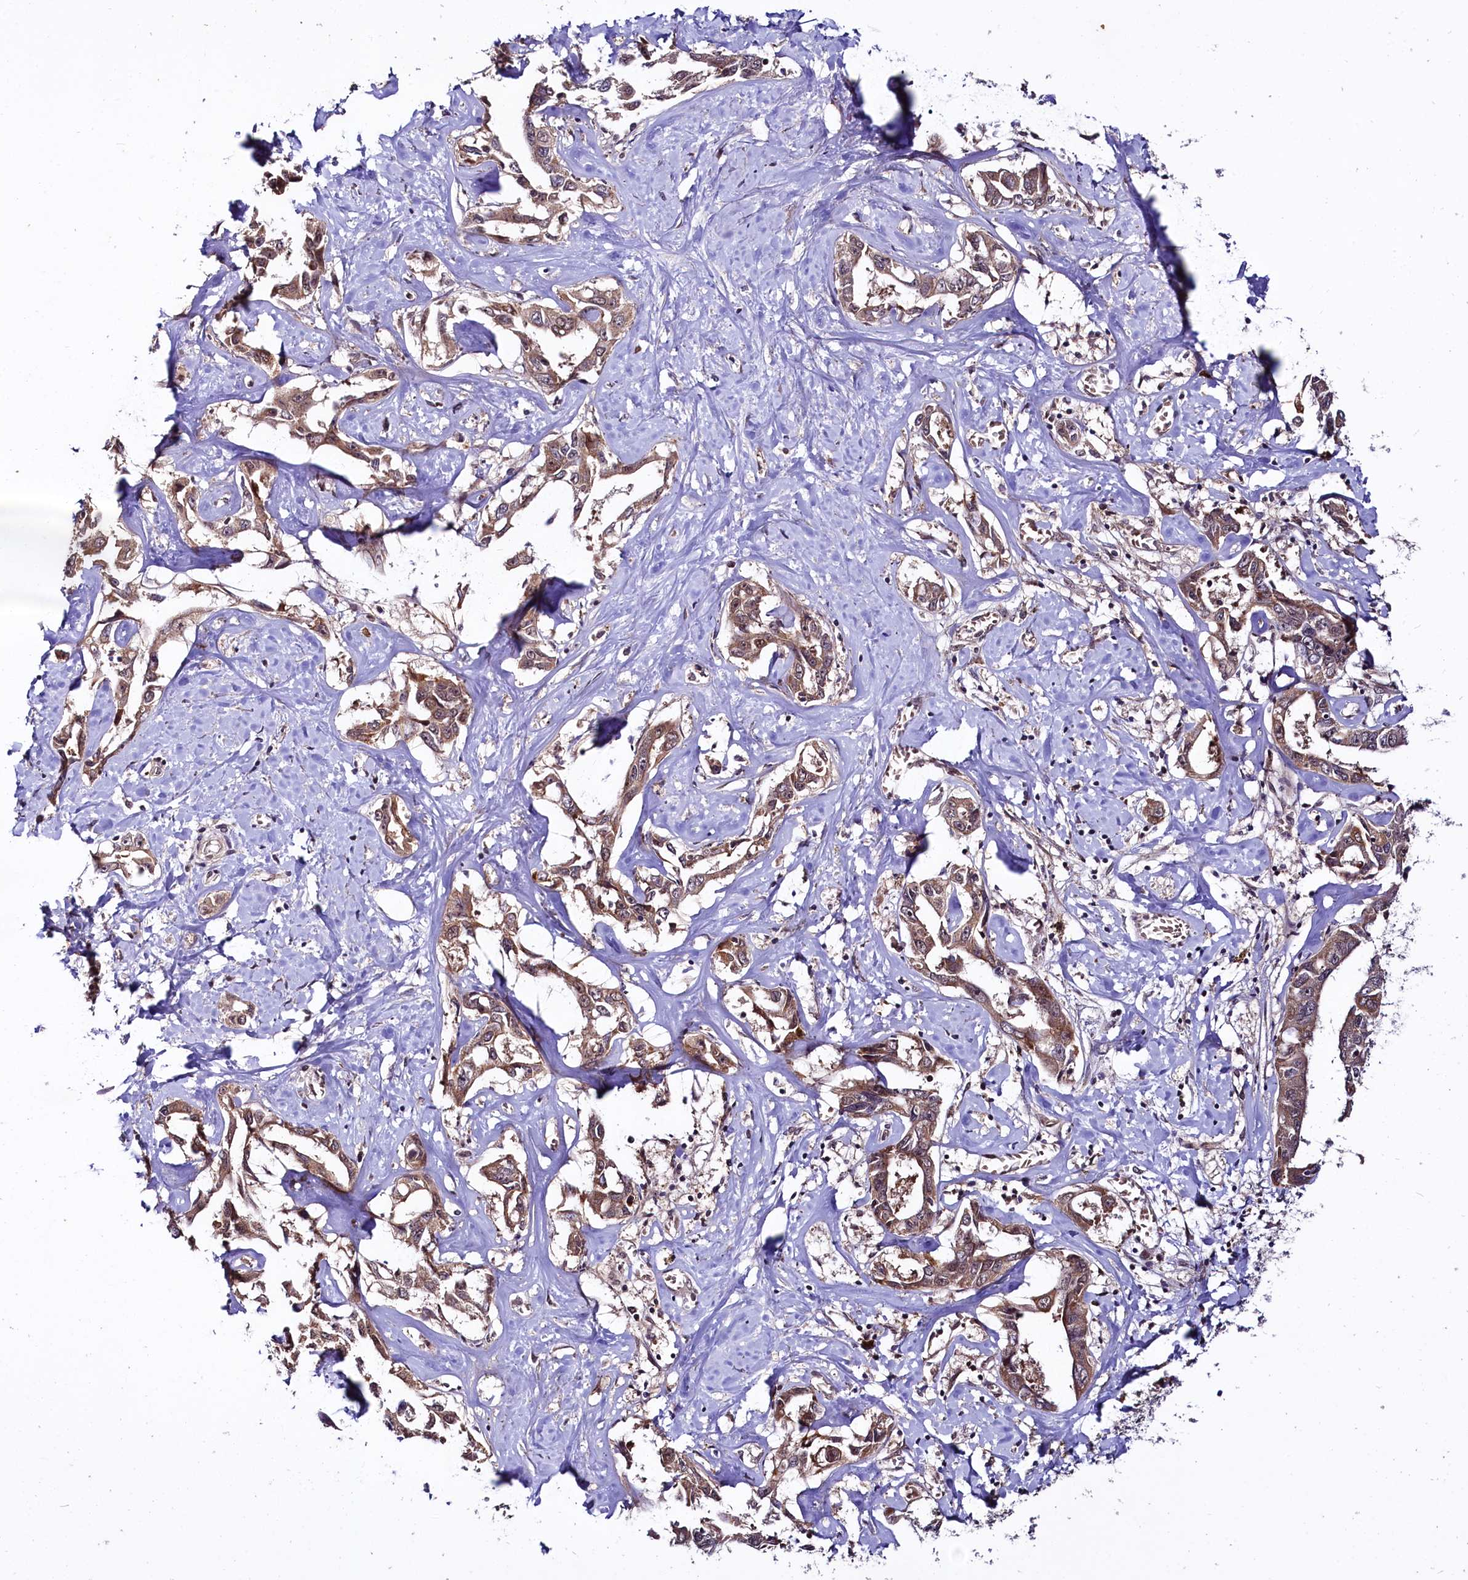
{"staining": {"intensity": "moderate", "quantity": ">75%", "location": "cytoplasmic/membranous"}, "tissue": "liver cancer", "cell_type": "Tumor cells", "image_type": "cancer", "snomed": [{"axis": "morphology", "description": "Cholangiocarcinoma"}, {"axis": "topography", "description": "Liver"}], "caption": "The image reveals a brown stain indicating the presence of a protein in the cytoplasmic/membranous of tumor cells in liver cancer (cholangiocarcinoma).", "gene": "UBE3A", "patient": {"sex": "male", "age": 59}}